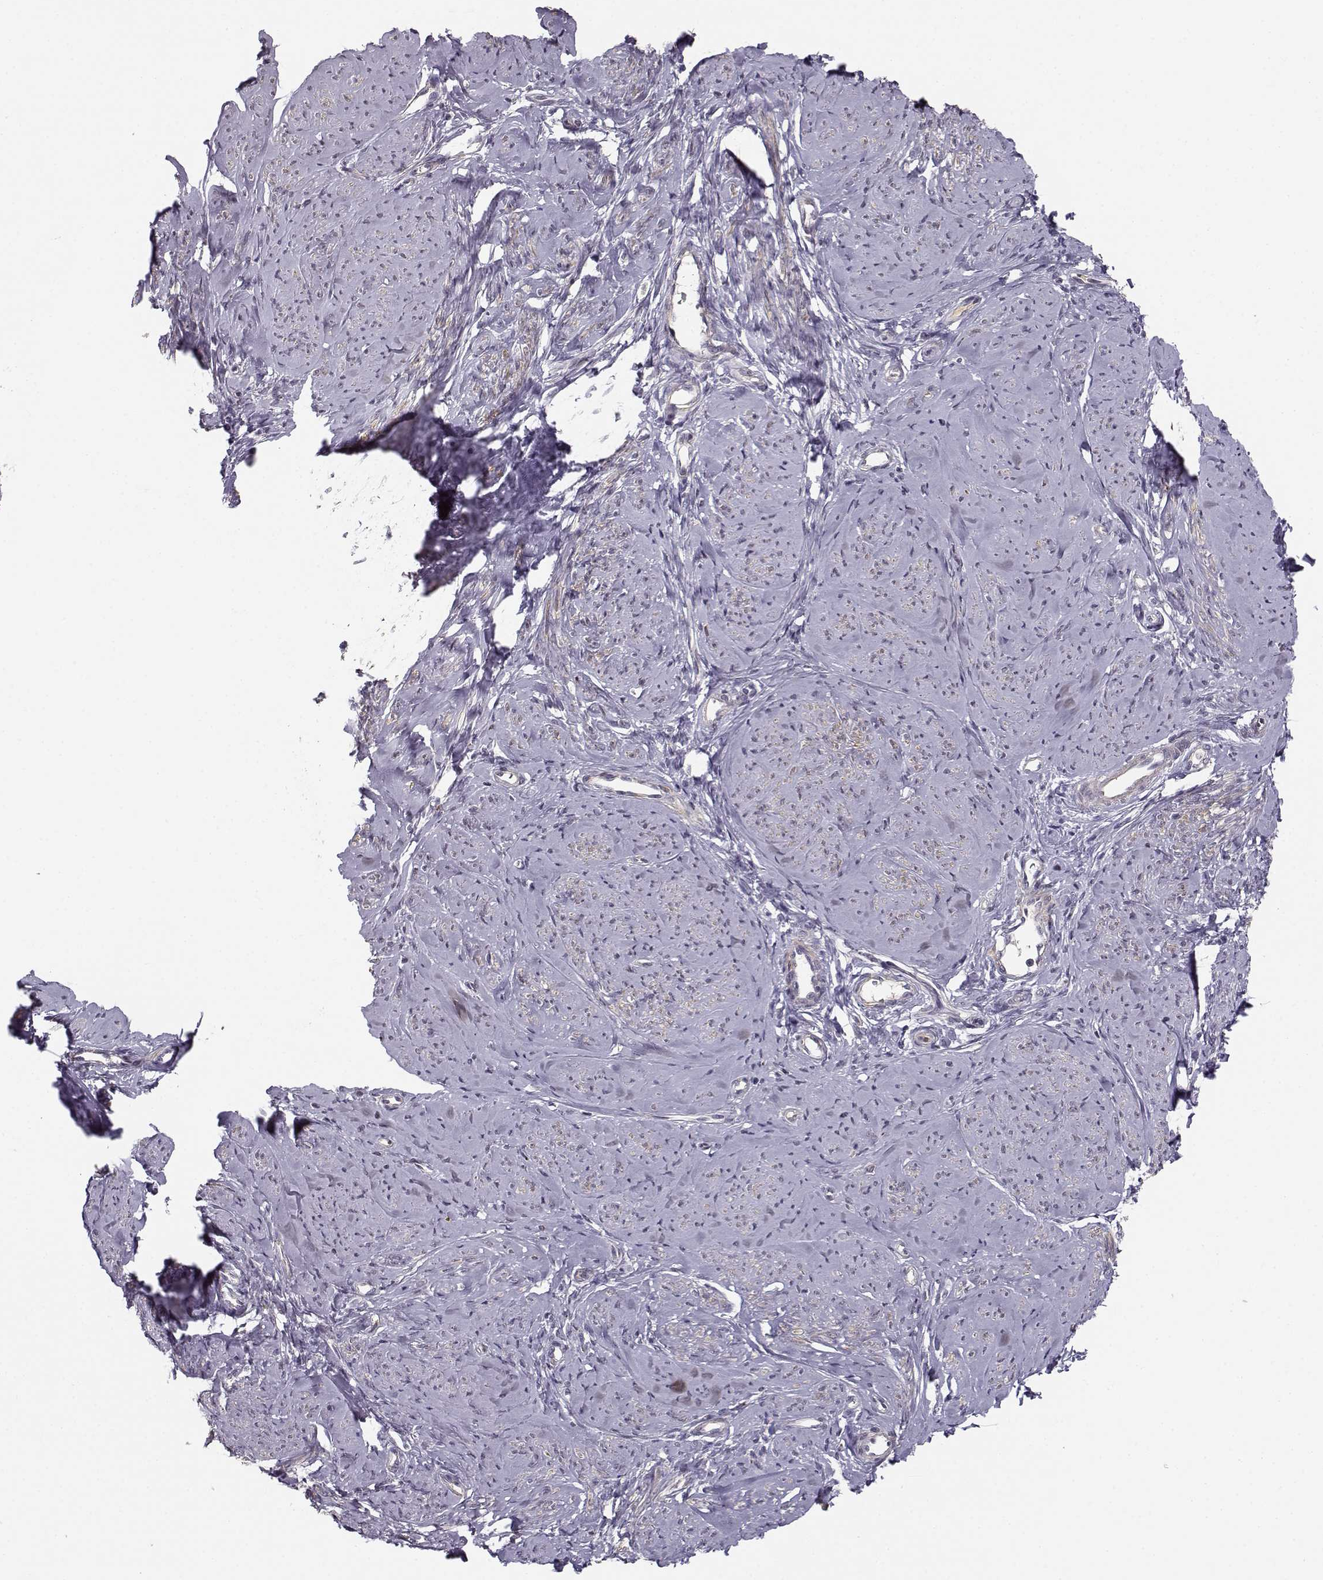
{"staining": {"intensity": "weak", "quantity": "25%-75%", "location": "cytoplasmic/membranous"}, "tissue": "smooth muscle", "cell_type": "Smooth muscle cells", "image_type": "normal", "snomed": [{"axis": "morphology", "description": "Normal tissue, NOS"}, {"axis": "topography", "description": "Smooth muscle"}], "caption": "Immunohistochemistry (IHC) image of normal human smooth muscle stained for a protein (brown), which demonstrates low levels of weak cytoplasmic/membranous staining in about 25%-75% of smooth muscle cells.", "gene": "RGS9BP", "patient": {"sex": "female", "age": 48}}